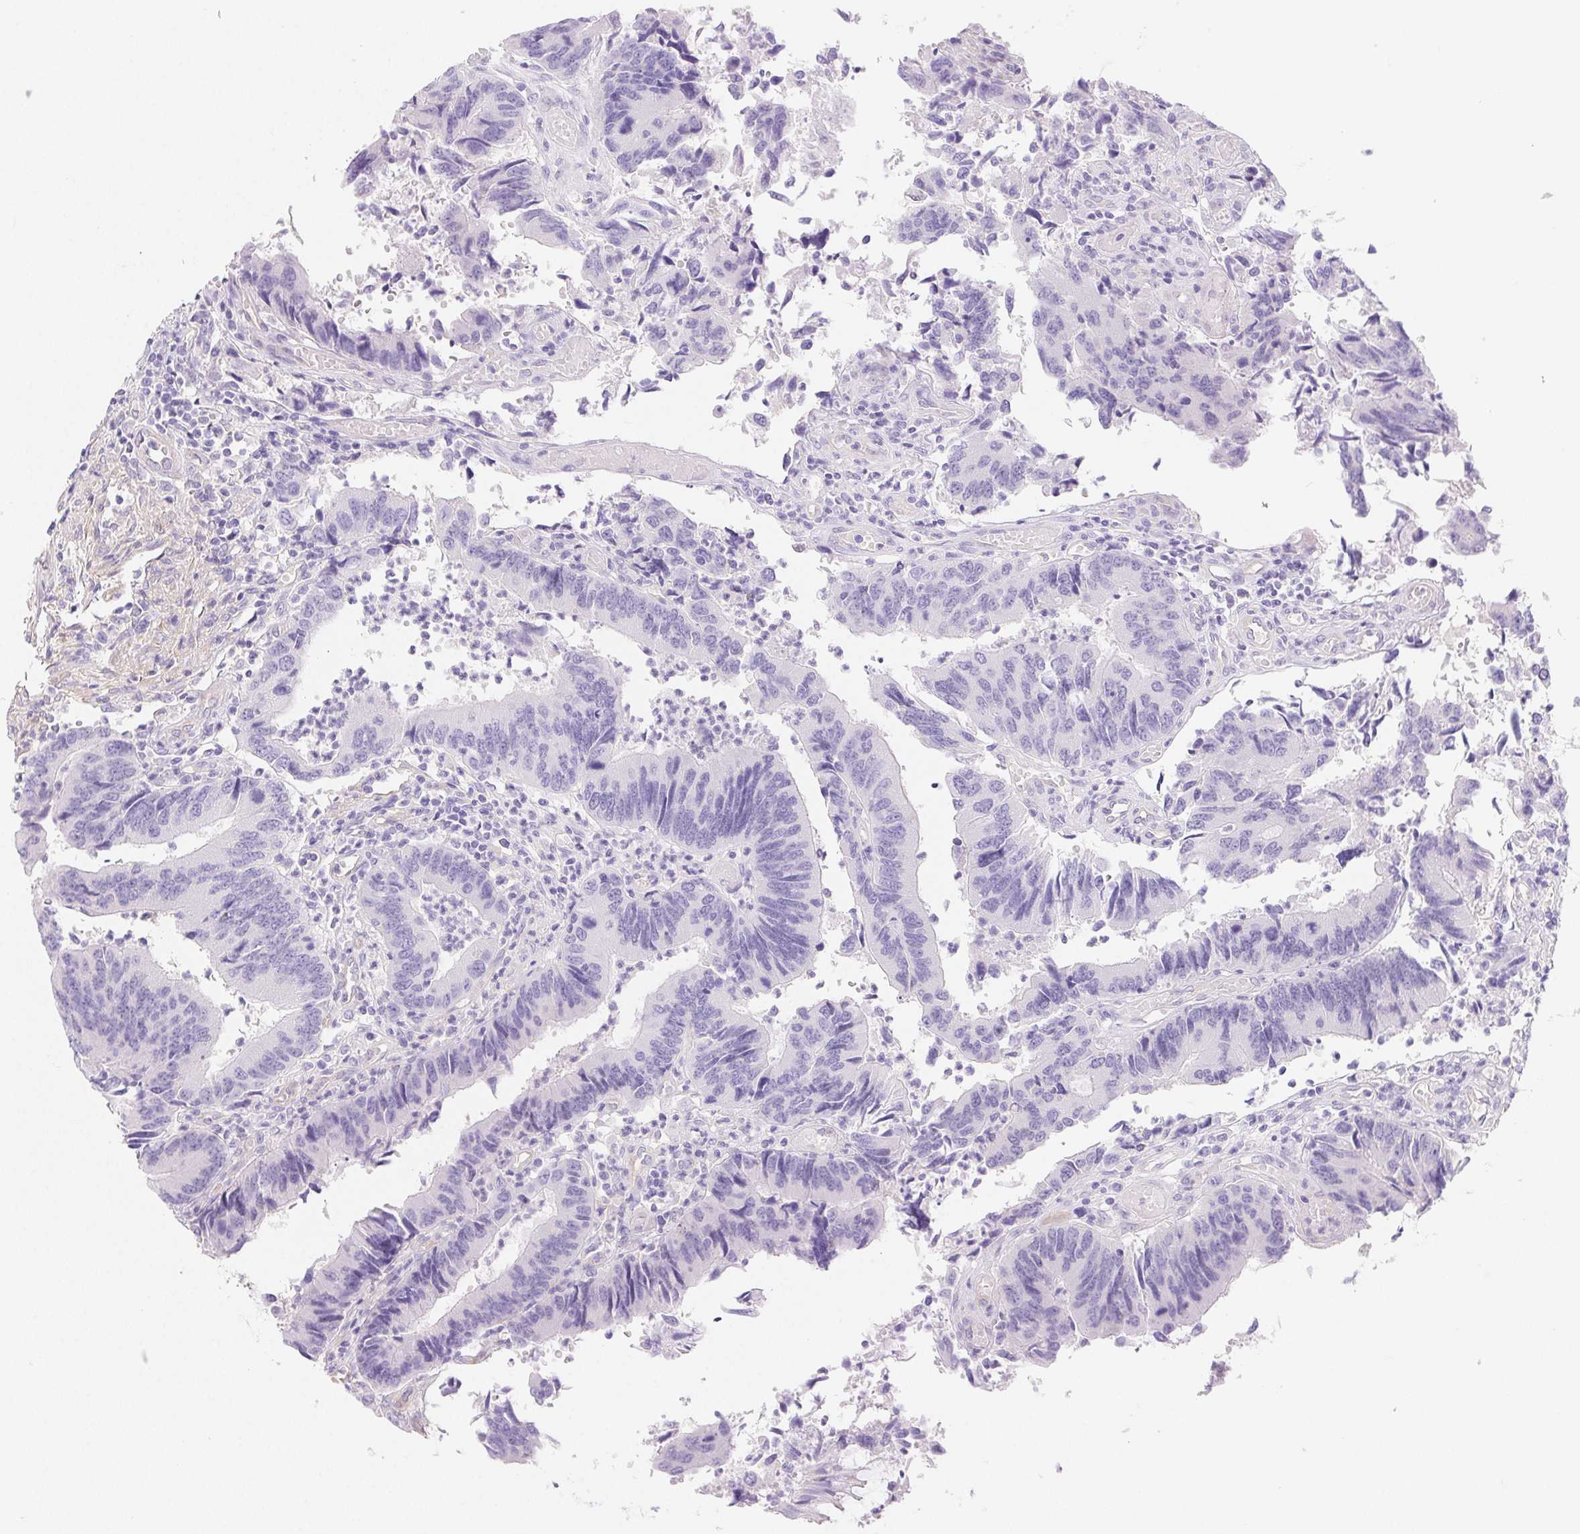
{"staining": {"intensity": "negative", "quantity": "none", "location": "none"}, "tissue": "colorectal cancer", "cell_type": "Tumor cells", "image_type": "cancer", "snomed": [{"axis": "morphology", "description": "Adenocarcinoma, NOS"}, {"axis": "topography", "description": "Colon"}], "caption": "Protein analysis of adenocarcinoma (colorectal) reveals no significant positivity in tumor cells. (DAB (3,3'-diaminobenzidine) IHC visualized using brightfield microscopy, high magnification).", "gene": "PNLIP", "patient": {"sex": "female", "age": 67}}